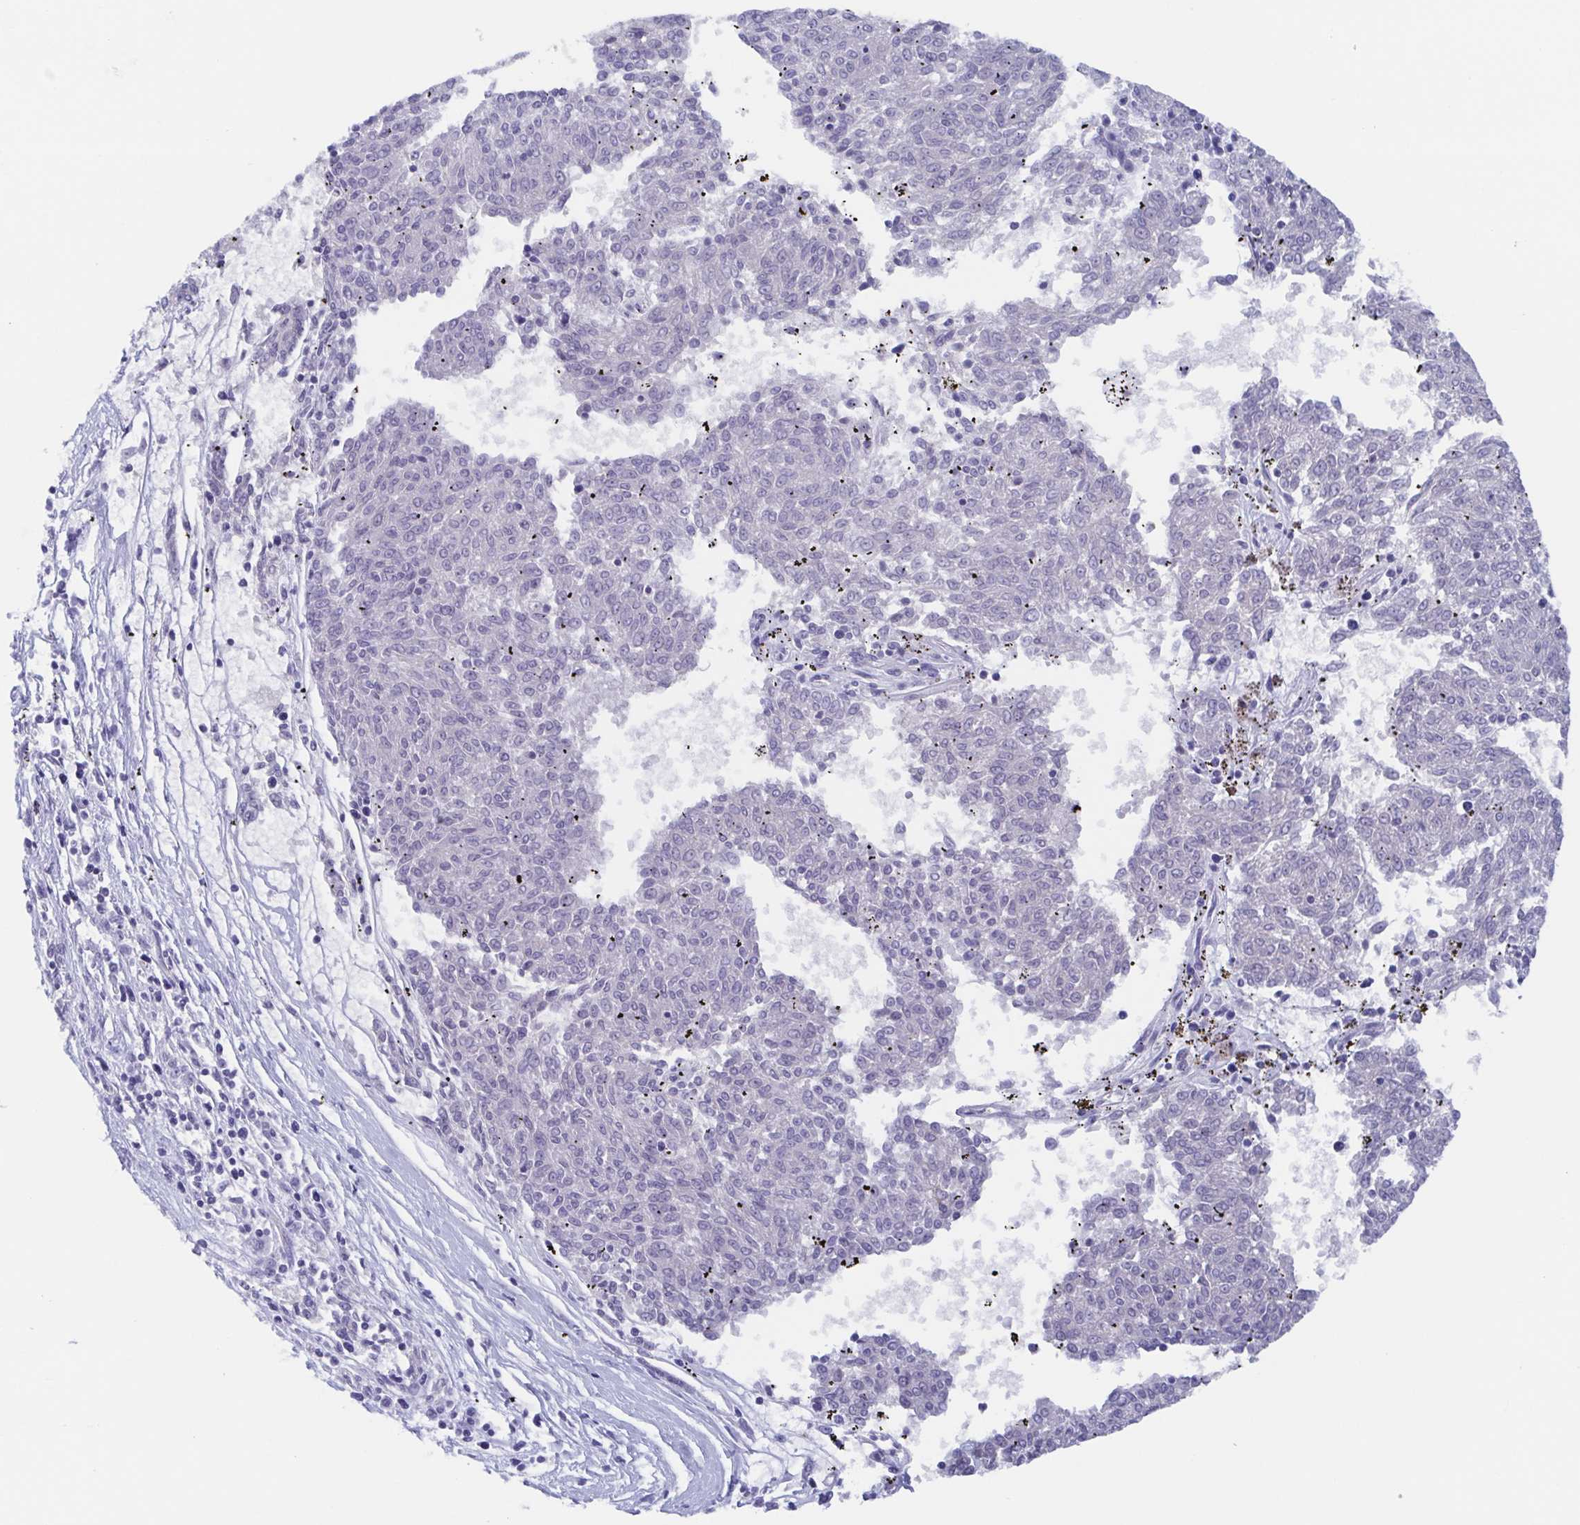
{"staining": {"intensity": "negative", "quantity": "none", "location": "none"}, "tissue": "melanoma", "cell_type": "Tumor cells", "image_type": "cancer", "snomed": [{"axis": "morphology", "description": "Malignant melanoma, NOS"}, {"axis": "topography", "description": "Skin"}], "caption": "IHC image of neoplastic tissue: human melanoma stained with DAB (3,3'-diaminobenzidine) reveals no significant protein staining in tumor cells. (DAB (3,3'-diaminobenzidine) immunohistochemistry (IHC) with hematoxylin counter stain).", "gene": "TEX12", "patient": {"sex": "female", "age": 72}}